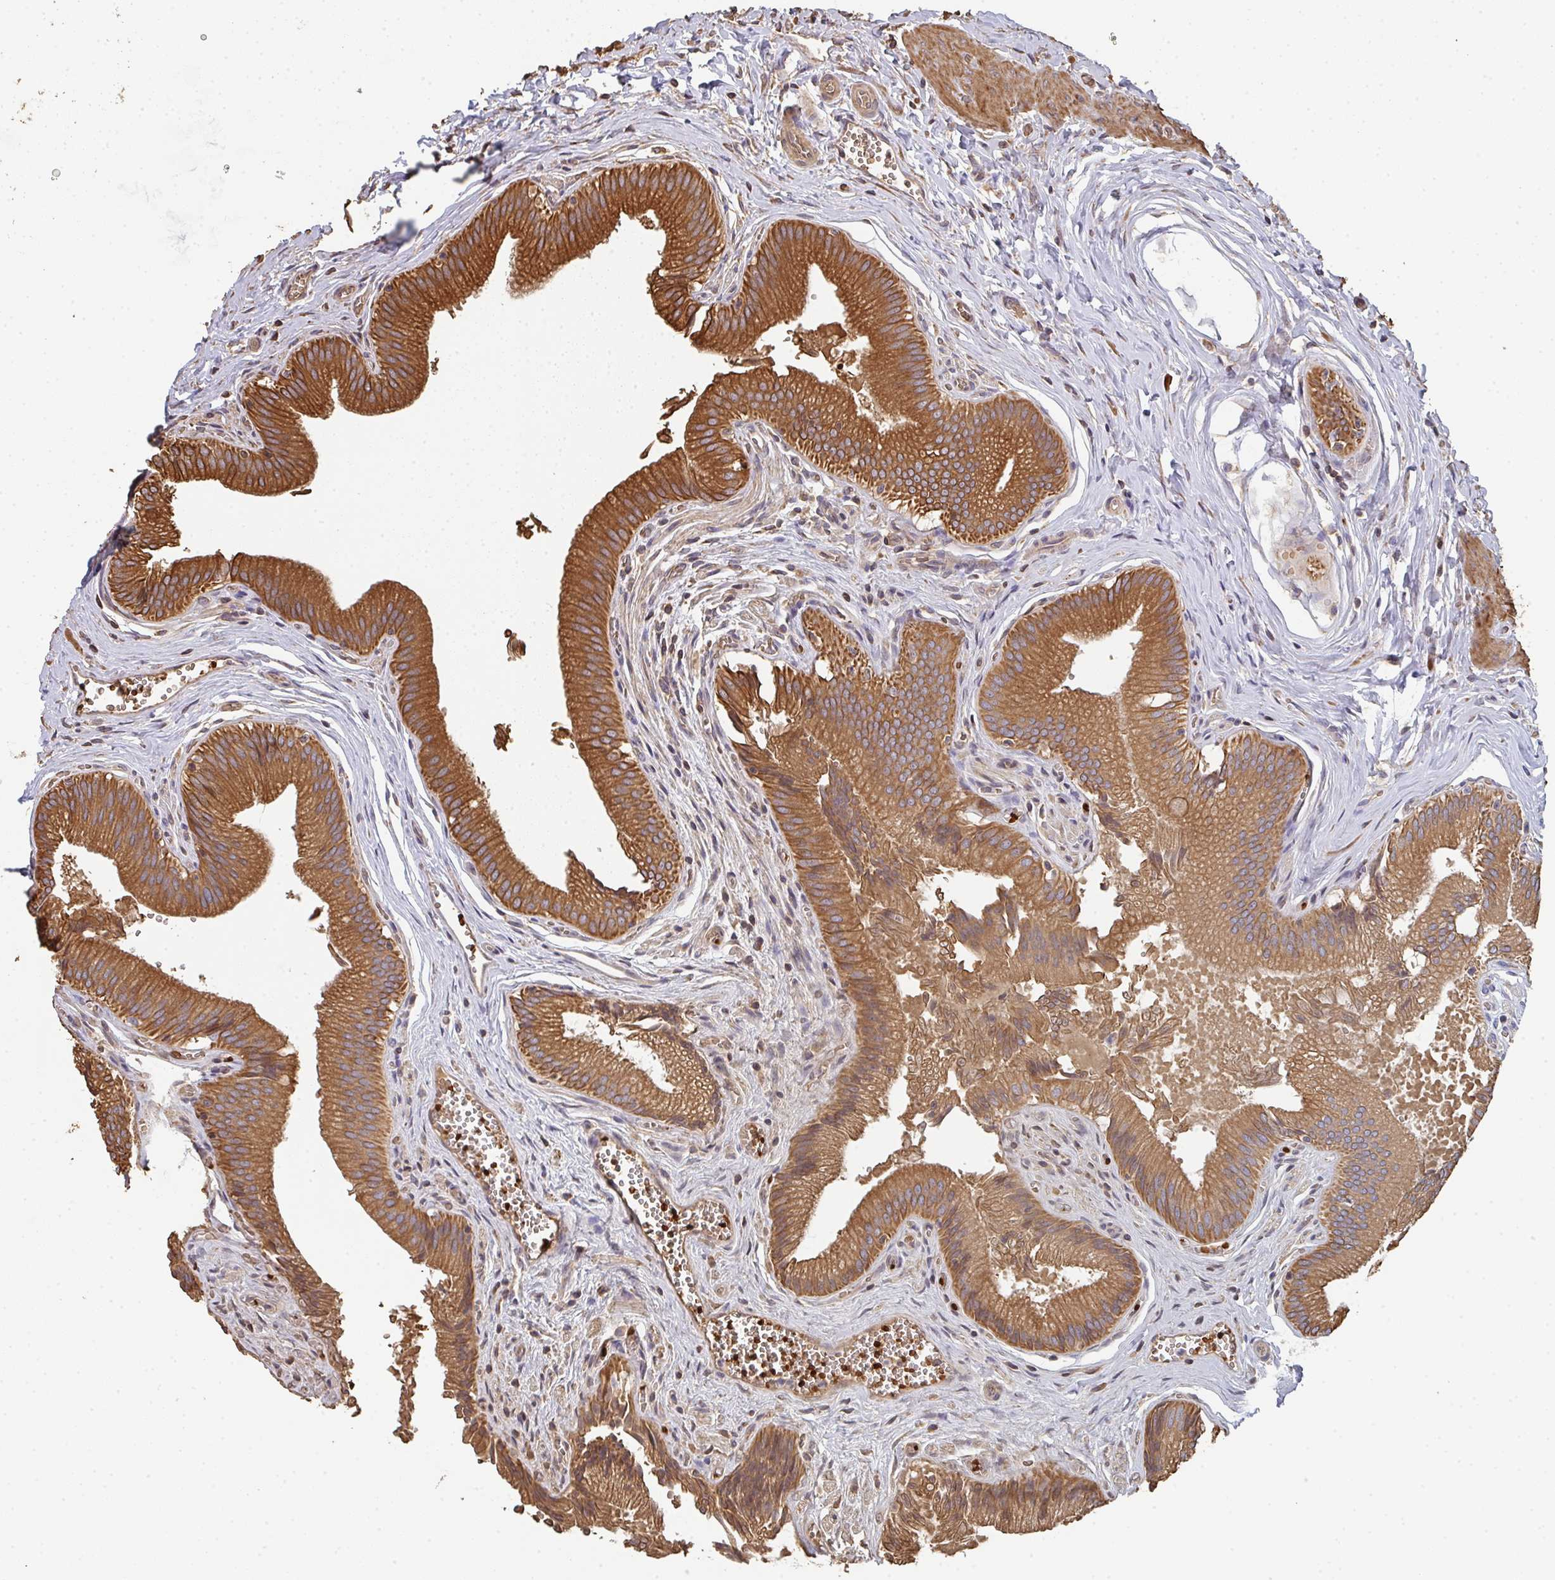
{"staining": {"intensity": "strong", "quantity": ">75%", "location": "cytoplasmic/membranous"}, "tissue": "gallbladder", "cell_type": "Glandular cells", "image_type": "normal", "snomed": [{"axis": "morphology", "description": "Normal tissue, NOS"}, {"axis": "topography", "description": "Gallbladder"}], "caption": "This photomicrograph displays unremarkable gallbladder stained with IHC to label a protein in brown. The cytoplasmic/membranous of glandular cells show strong positivity for the protein. Nuclei are counter-stained blue.", "gene": "POLG", "patient": {"sex": "male", "age": 17}}